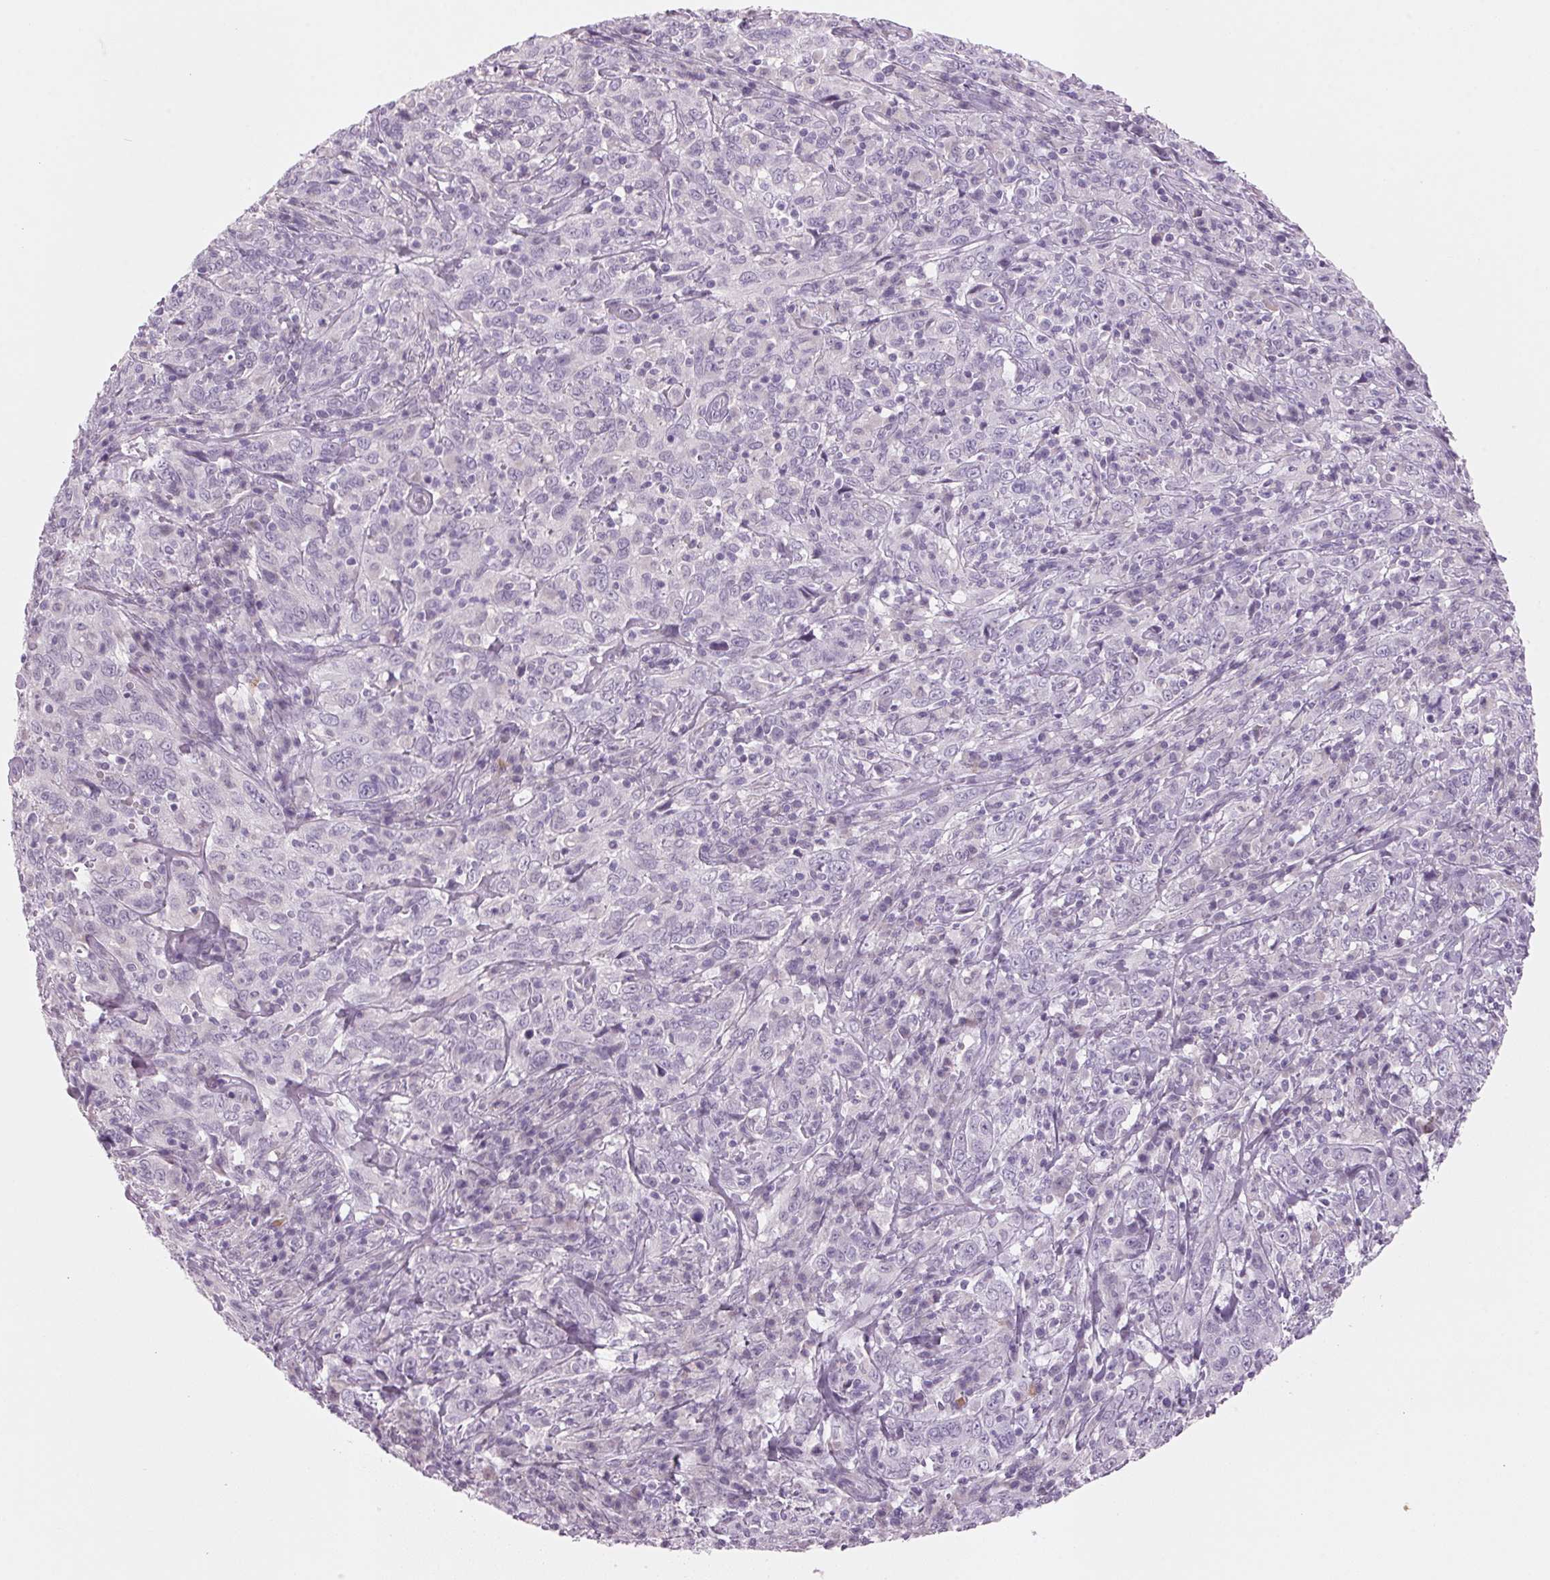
{"staining": {"intensity": "negative", "quantity": "none", "location": "none"}, "tissue": "cervical cancer", "cell_type": "Tumor cells", "image_type": "cancer", "snomed": [{"axis": "morphology", "description": "Squamous cell carcinoma, NOS"}, {"axis": "topography", "description": "Cervix"}], "caption": "Tumor cells show no significant staining in cervical squamous cell carcinoma.", "gene": "ADAM20", "patient": {"sex": "female", "age": 46}}